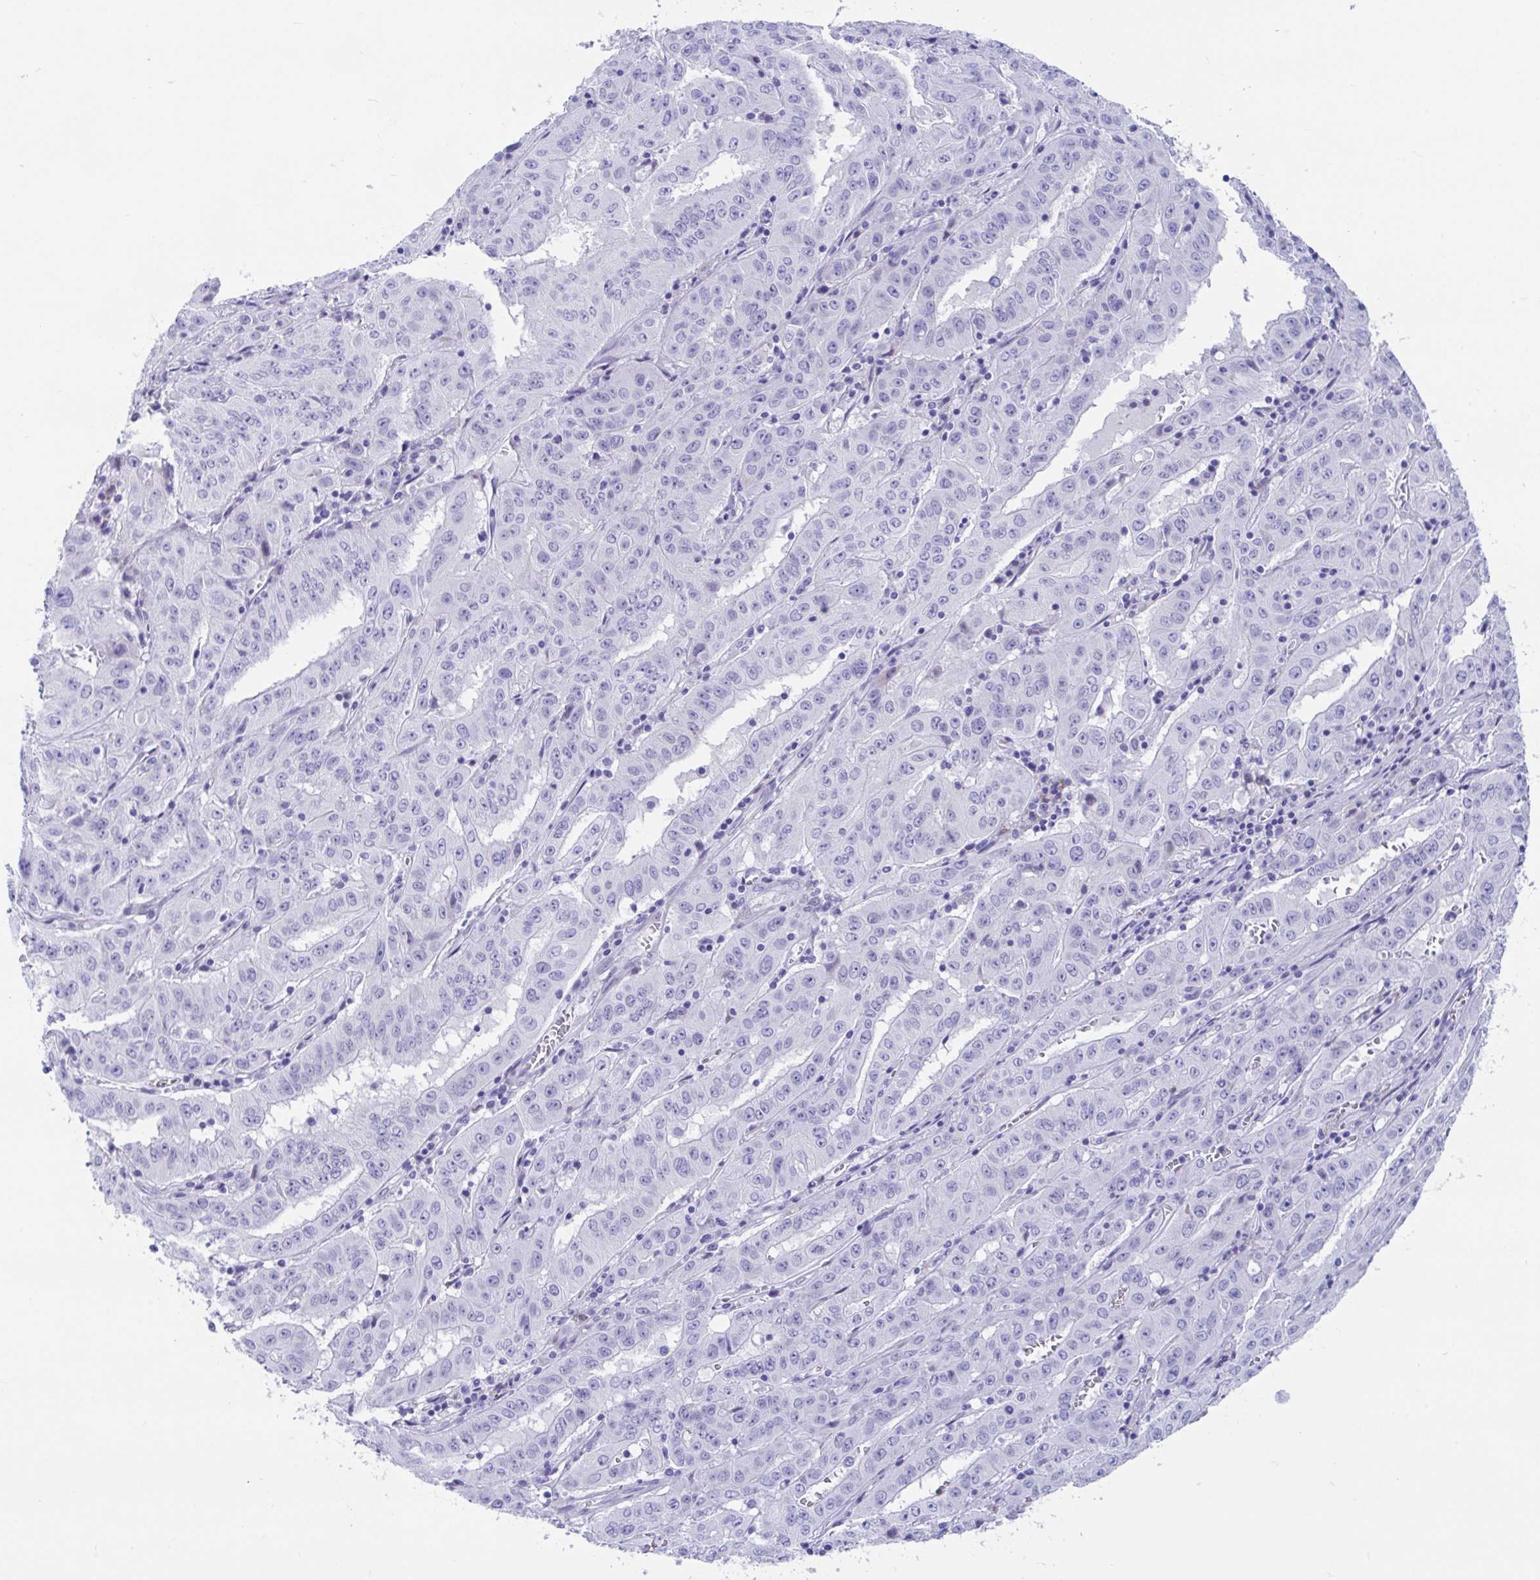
{"staining": {"intensity": "negative", "quantity": "none", "location": "none"}, "tissue": "pancreatic cancer", "cell_type": "Tumor cells", "image_type": "cancer", "snomed": [{"axis": "morphology", "description": "Adenocarcinoma, NOS"}, {"axis": "topography", "description": "Pancreas"}], "caption": "Tumor cells show no significant expression in pancreatic cancer (adenocarcinoma).", "gene": "TTC30B", "patient": {"sex": "male", "age": 63}}